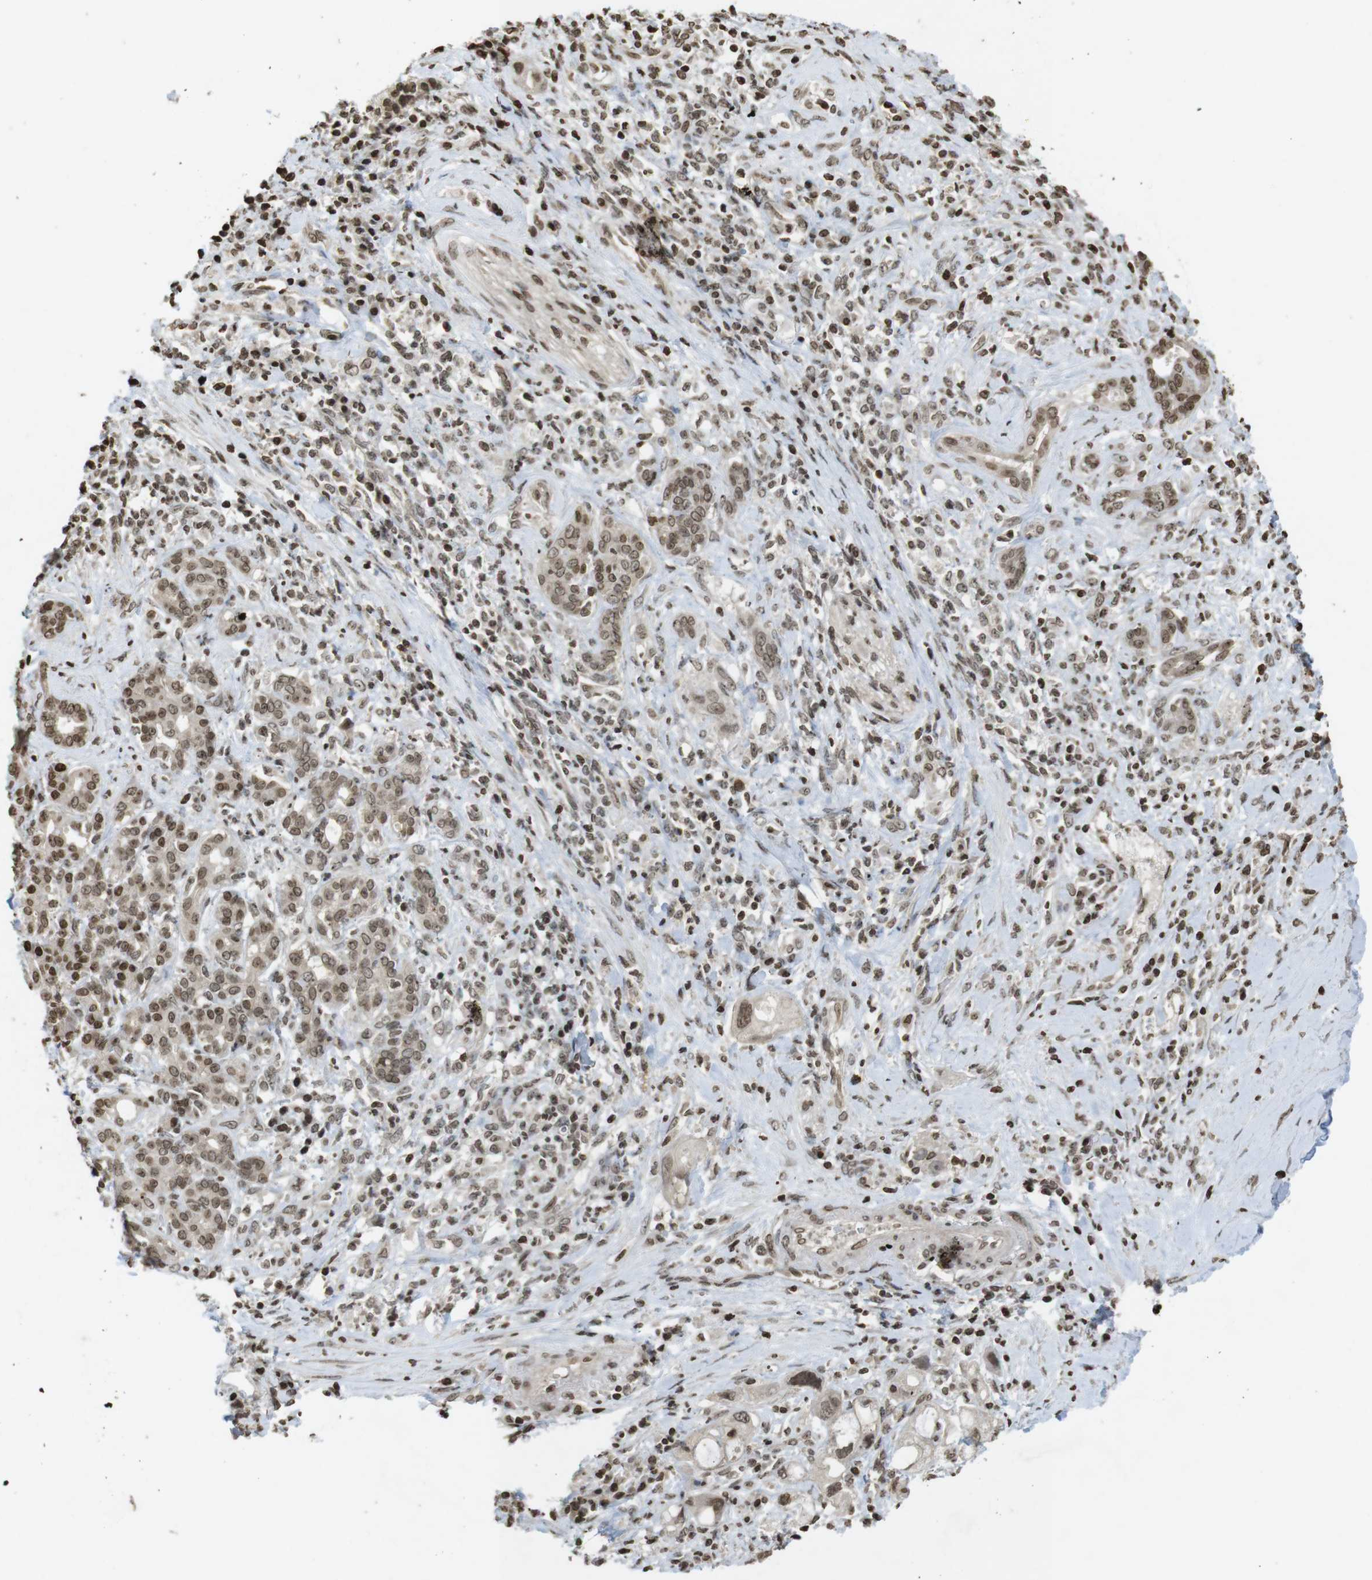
{"staining": {"intensity": "moderate", "quantity": ">75%", "location": "cytoplasmic/membranous,nuclear"}, "tissue": "pancreatic cancer", "cell_type": "Tumor cells", "image_type": "cancer", "snomed": [{"axis": "morphology", "description": "Adenocarcinoma, NOS"}, {"axis": "topography", "description": "Pancreas"}], "caption": "A high-resolution image shows immunohistochemistry (IHC) staining of pancreatic adenocarcinoma, which demonstrates moderate cytoplasmic/membranous and nuclear expression in about >75% of tumor cells. Nuclei are stained in blue.", "gene": "FOXA3", "patient": {"sex": "female", "age": 56}}